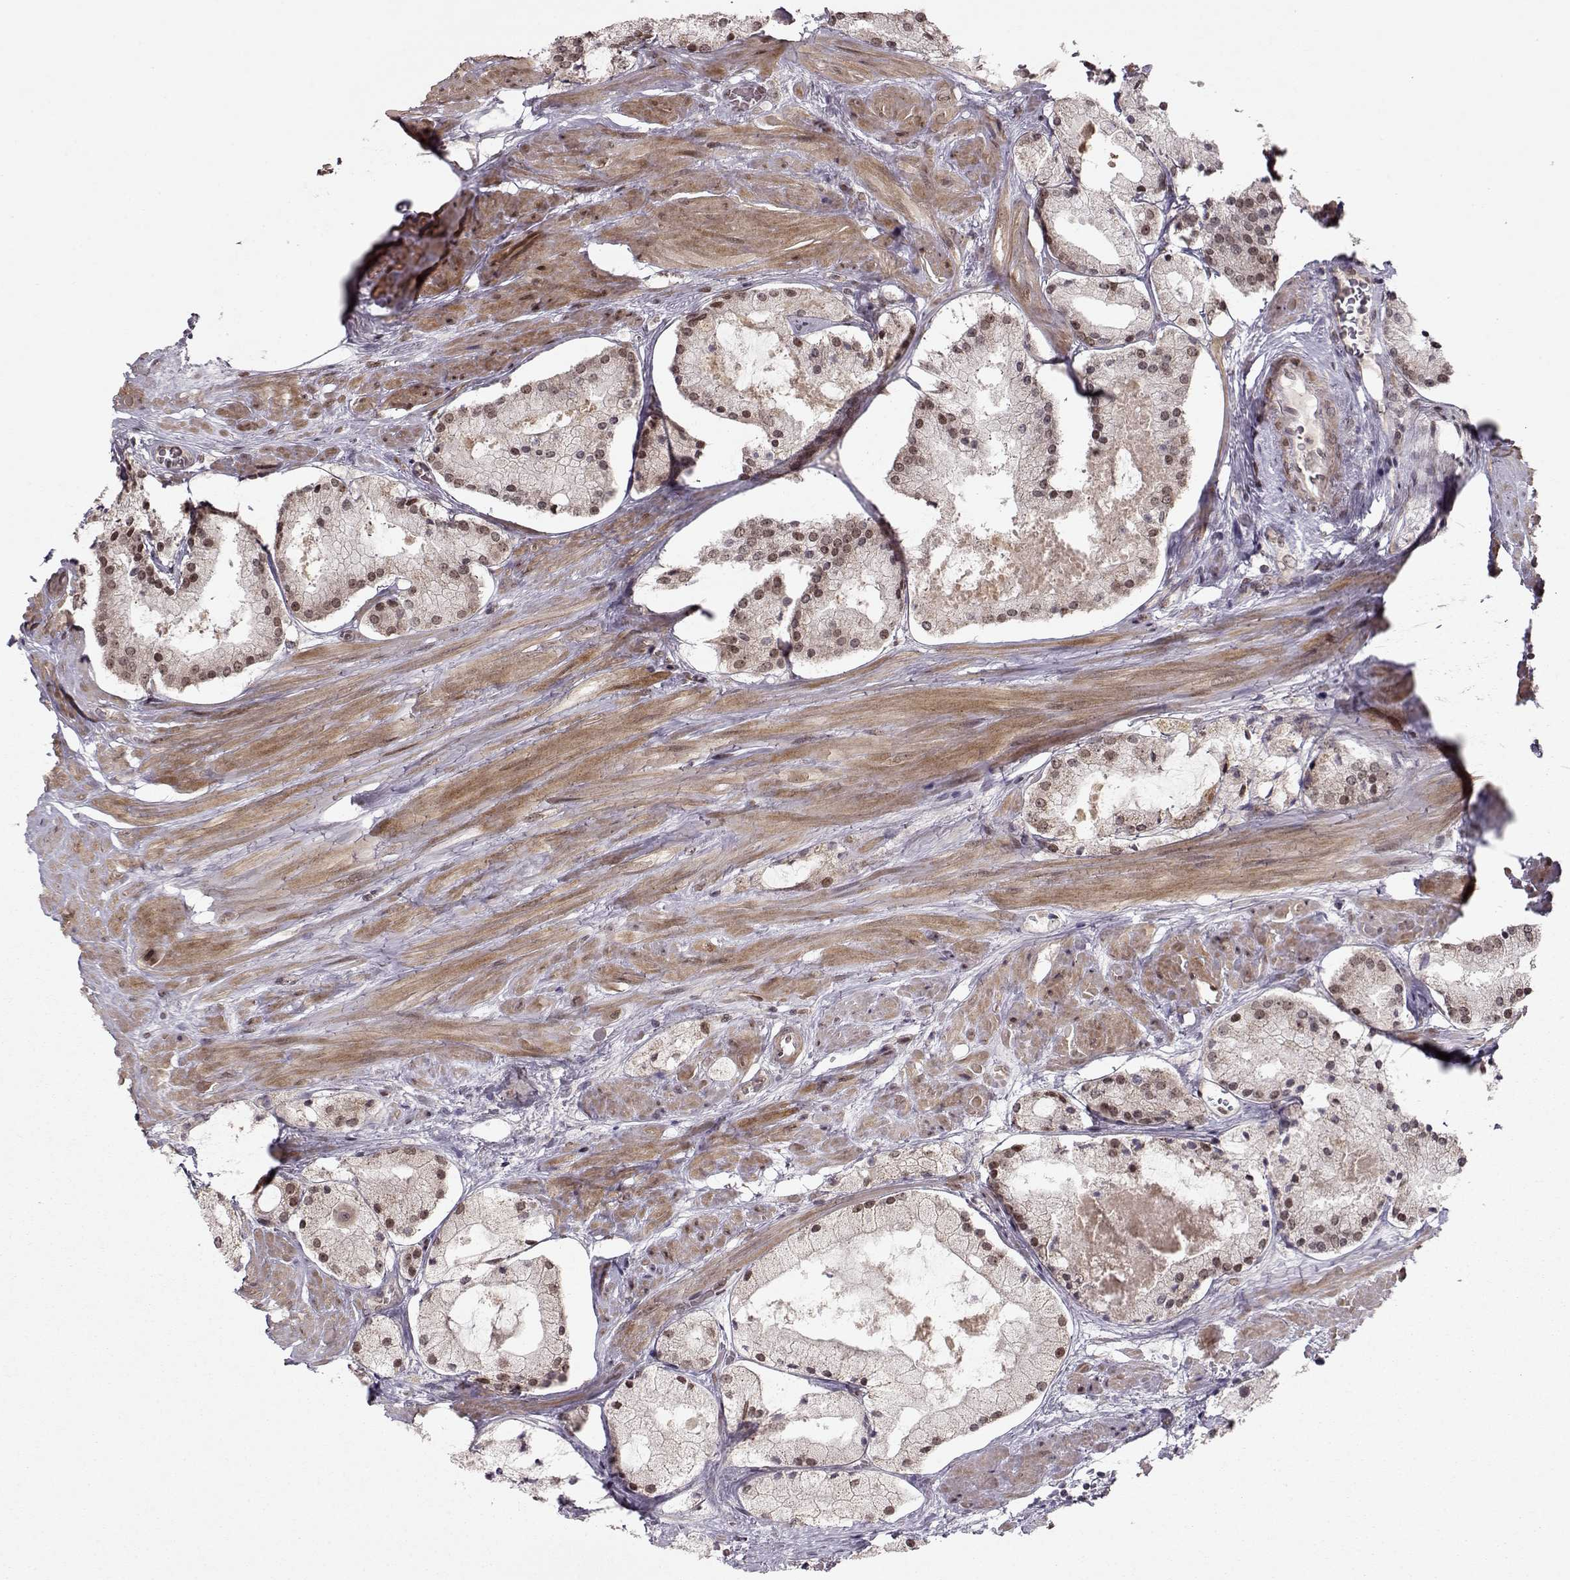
{"staining": {"intensity": "strong", "quantity": ">75%", "location": "cytoplasmic/membranous"}, "tissue": "prostate cancer", "cell_type": "Tumor cells", "image_type": "cancer", "snomed": [{"axis": "morphology", "description": "Adenocarcinoma, NOS"}, {"axis": "morphology", "description": "Adenocarcinoma, High grade"}, {"axis": "topography", "description": "Prostate"}], "caption": "This is a histology image of immunohistochemistry (IHC) staining of prostate adenocarcinoma (high-grade), which shows strong staining in the cytoplasmic/membranous of tumor cells.", "gene": "RAI1", "patient": {"sex": "male", "age": 64}}